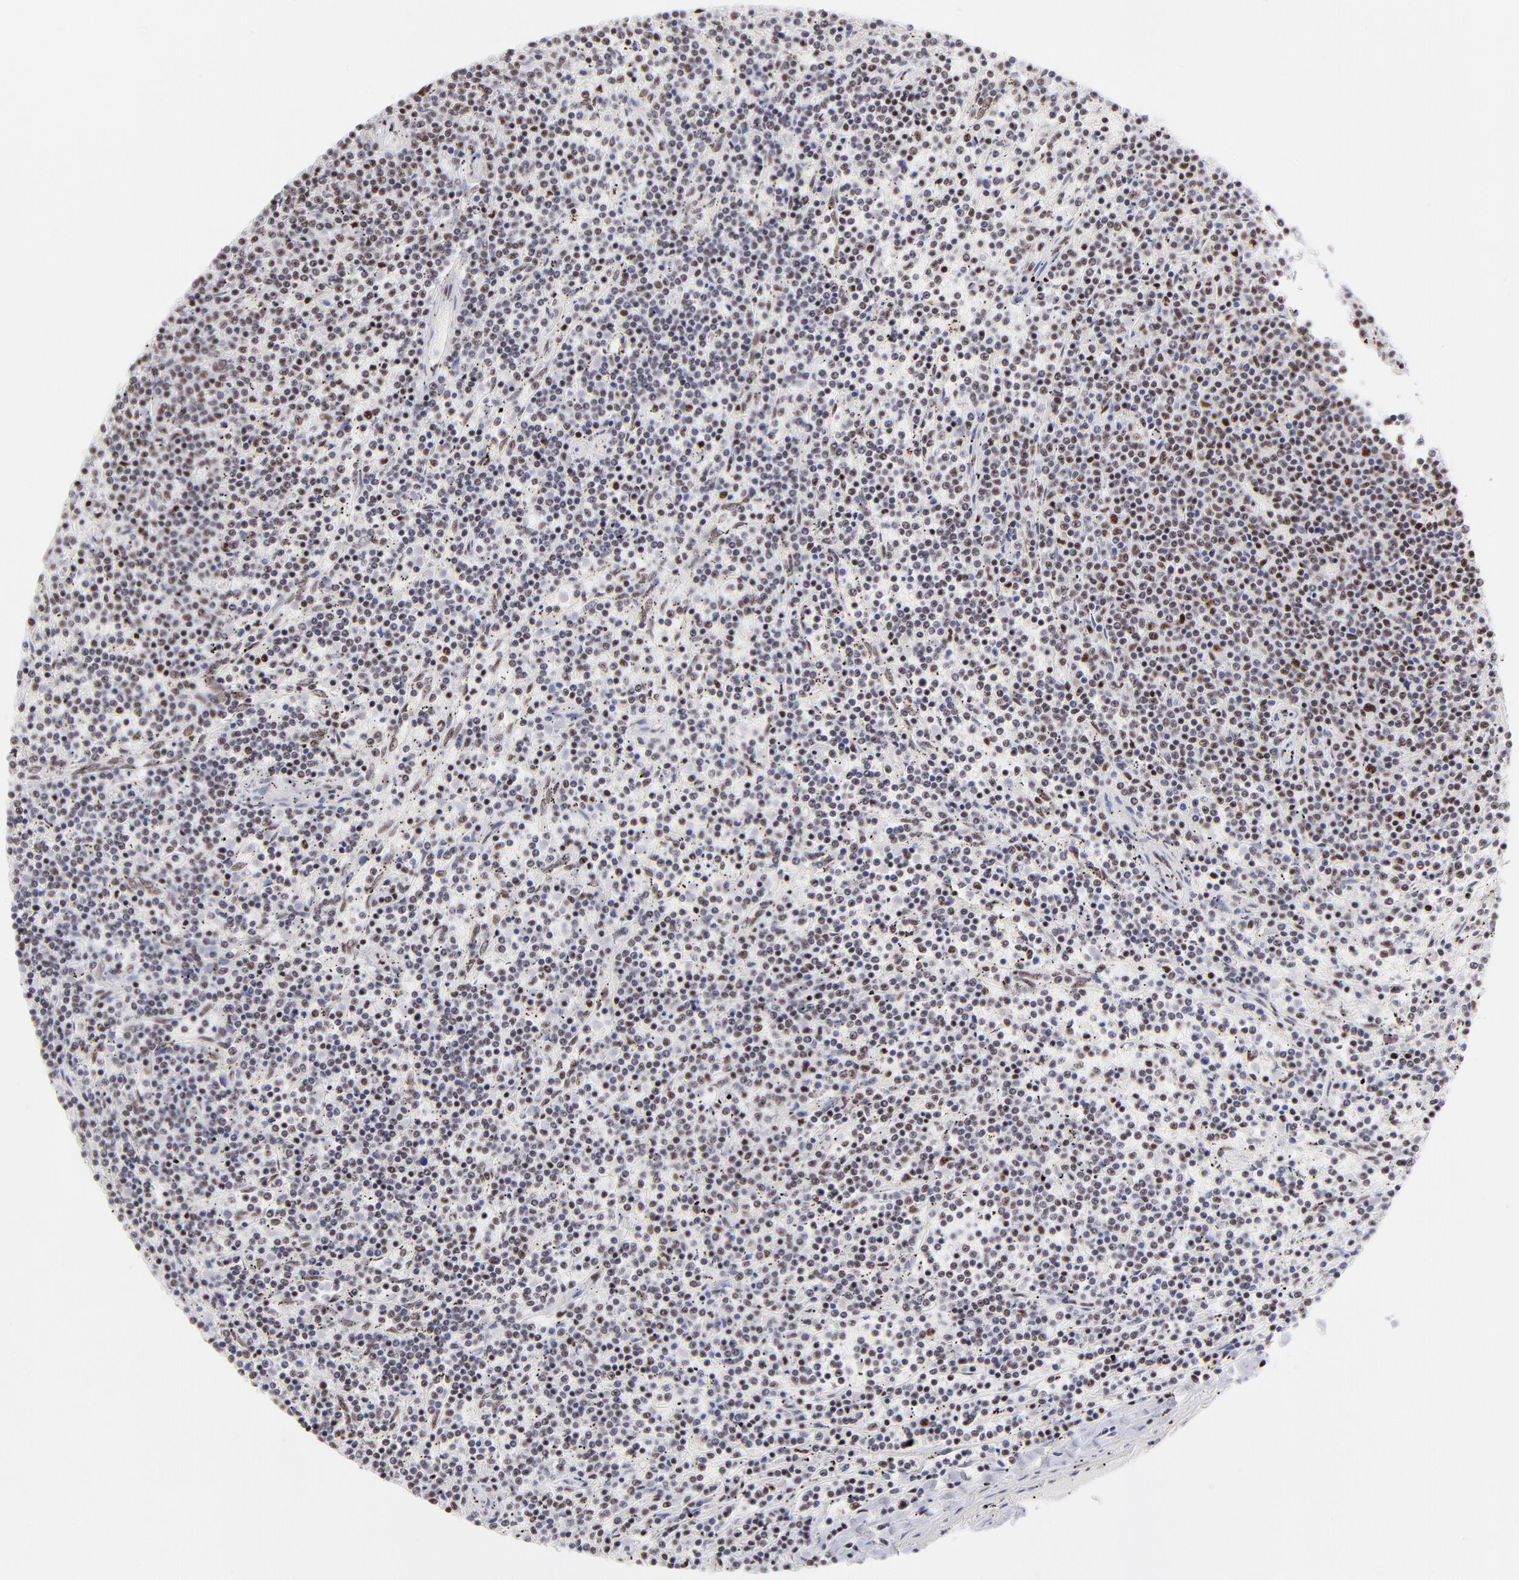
{"staining": {"intensity": "moderate", "quantity": "25%-75%", "location": "nuclear"}, "tissue": "lymphoma", "cell_type": "Tumor cells", "image_type": "cancer", "snomed": [{"axis": "morphology", "description": "Malignant lymphoma, non-Hodgkin's type, Low grade"}, {"axis": "topography", "description": "Spleen"}], "caption": "Brown immunohistochemical staining in human lymphoma displays moderate nuclear positivity in about 25%-75% of tumor cells. Immunohistochemistry (ihc) stains the protein of interest in brown and the nuclei are stained blue.", "gene": "CDC25C", "patient": {"sex": "female", "age": 50}}